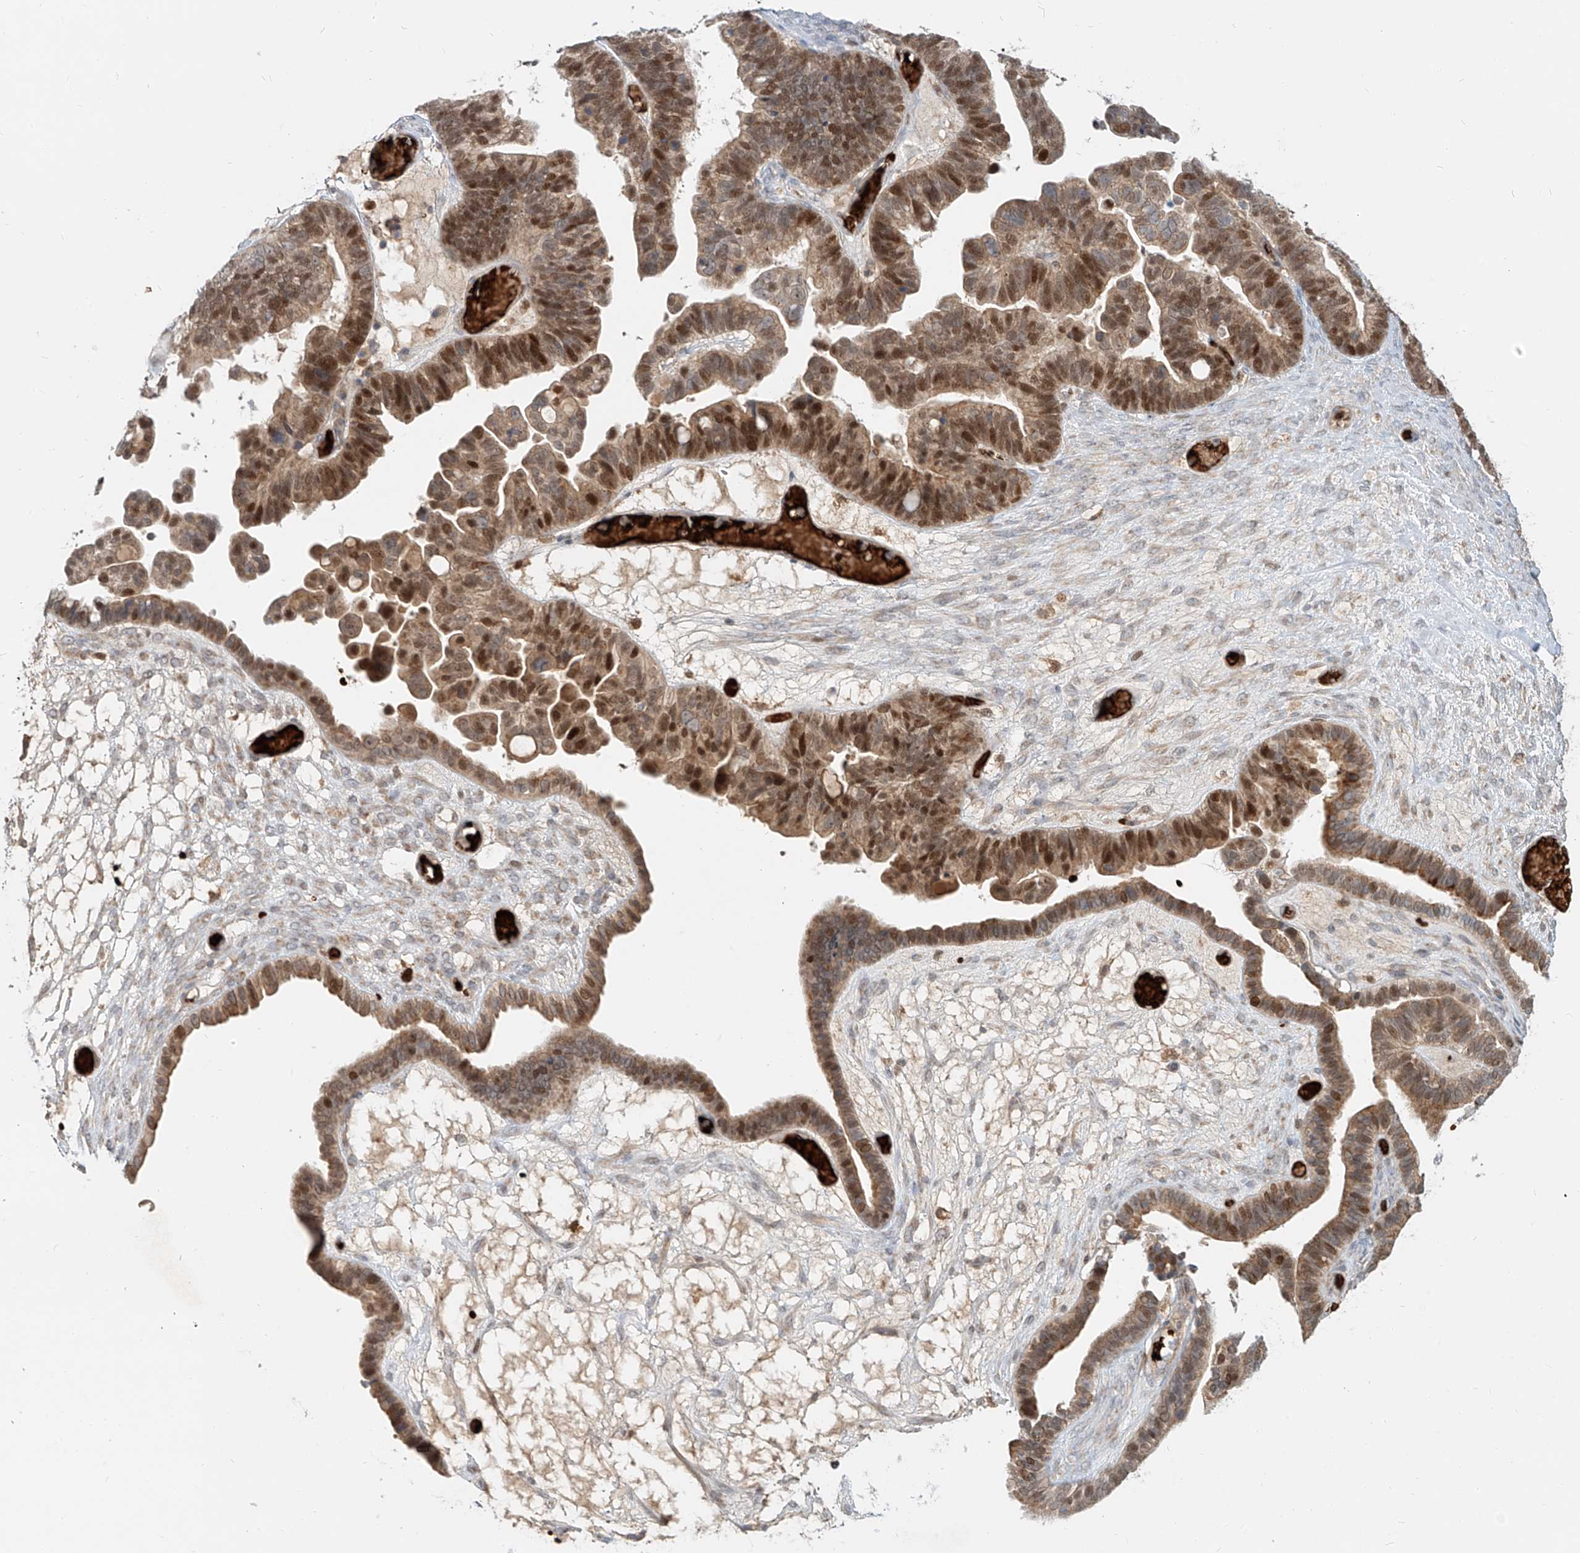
{"staining": {"intensity": "moderate", "quantity": ">75%", "location": "cytoplasmic/membranous,nuclear"}, "tissue": "ovarian cancer", "cell_type": "Tumor cells", "image_type": "cancer", "snomed": [{"axis": "morphology", "description": "Cystadenocarcinoma, serous, NOS"}, {"axis": "topography", "description": "Ovary"}], "caption": "This histopathology image reveals serous cystadenocarcinoma (ovarian) stained with immunohistochemistry to label a protein in brown. The cytoplasmic/membranous and nuclear of tumor cells show moderate positivity for the protein. Nuclei are counter-stained blue.", "gene": "FGD2", "patient": {"sex": "female", "age": 56}}